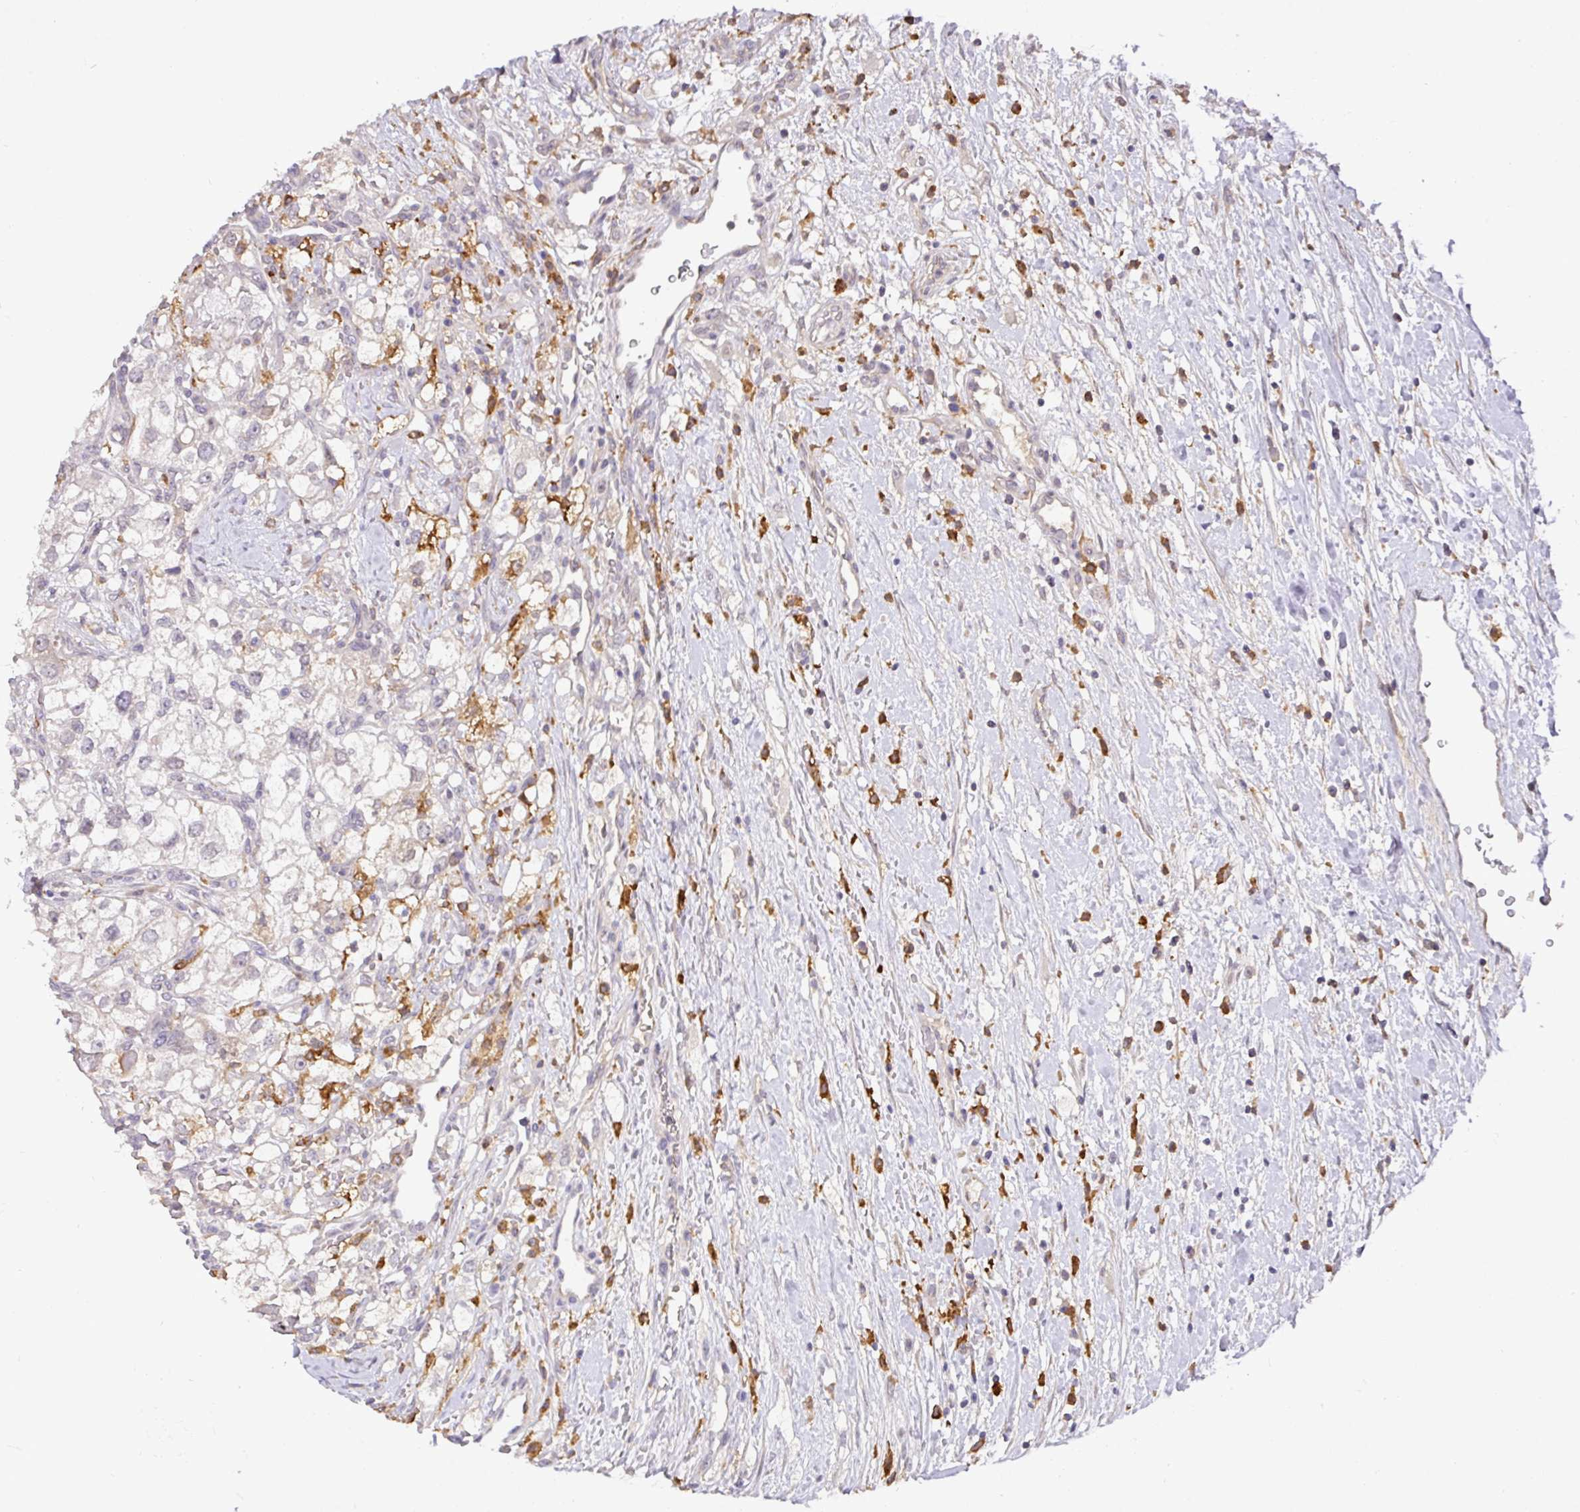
{"staining": {"intensity": "negative", "quantity": "none", "location": "none"}, "tissue": "renal cancer", "cell_type": "Tumor cells", "image_type": "cancer", "snomed": [{"axis": "morphology", "description": "Adenocarcinoma, NOS"}, {"axis": "topography", "description": "Kidney"}], "caption": "Renal cancer was stained to show a protein in brown. There is no significant staining in tumor cells.", "gene": "GCNT7", "patient": {"sex": "male", "age": 59}}